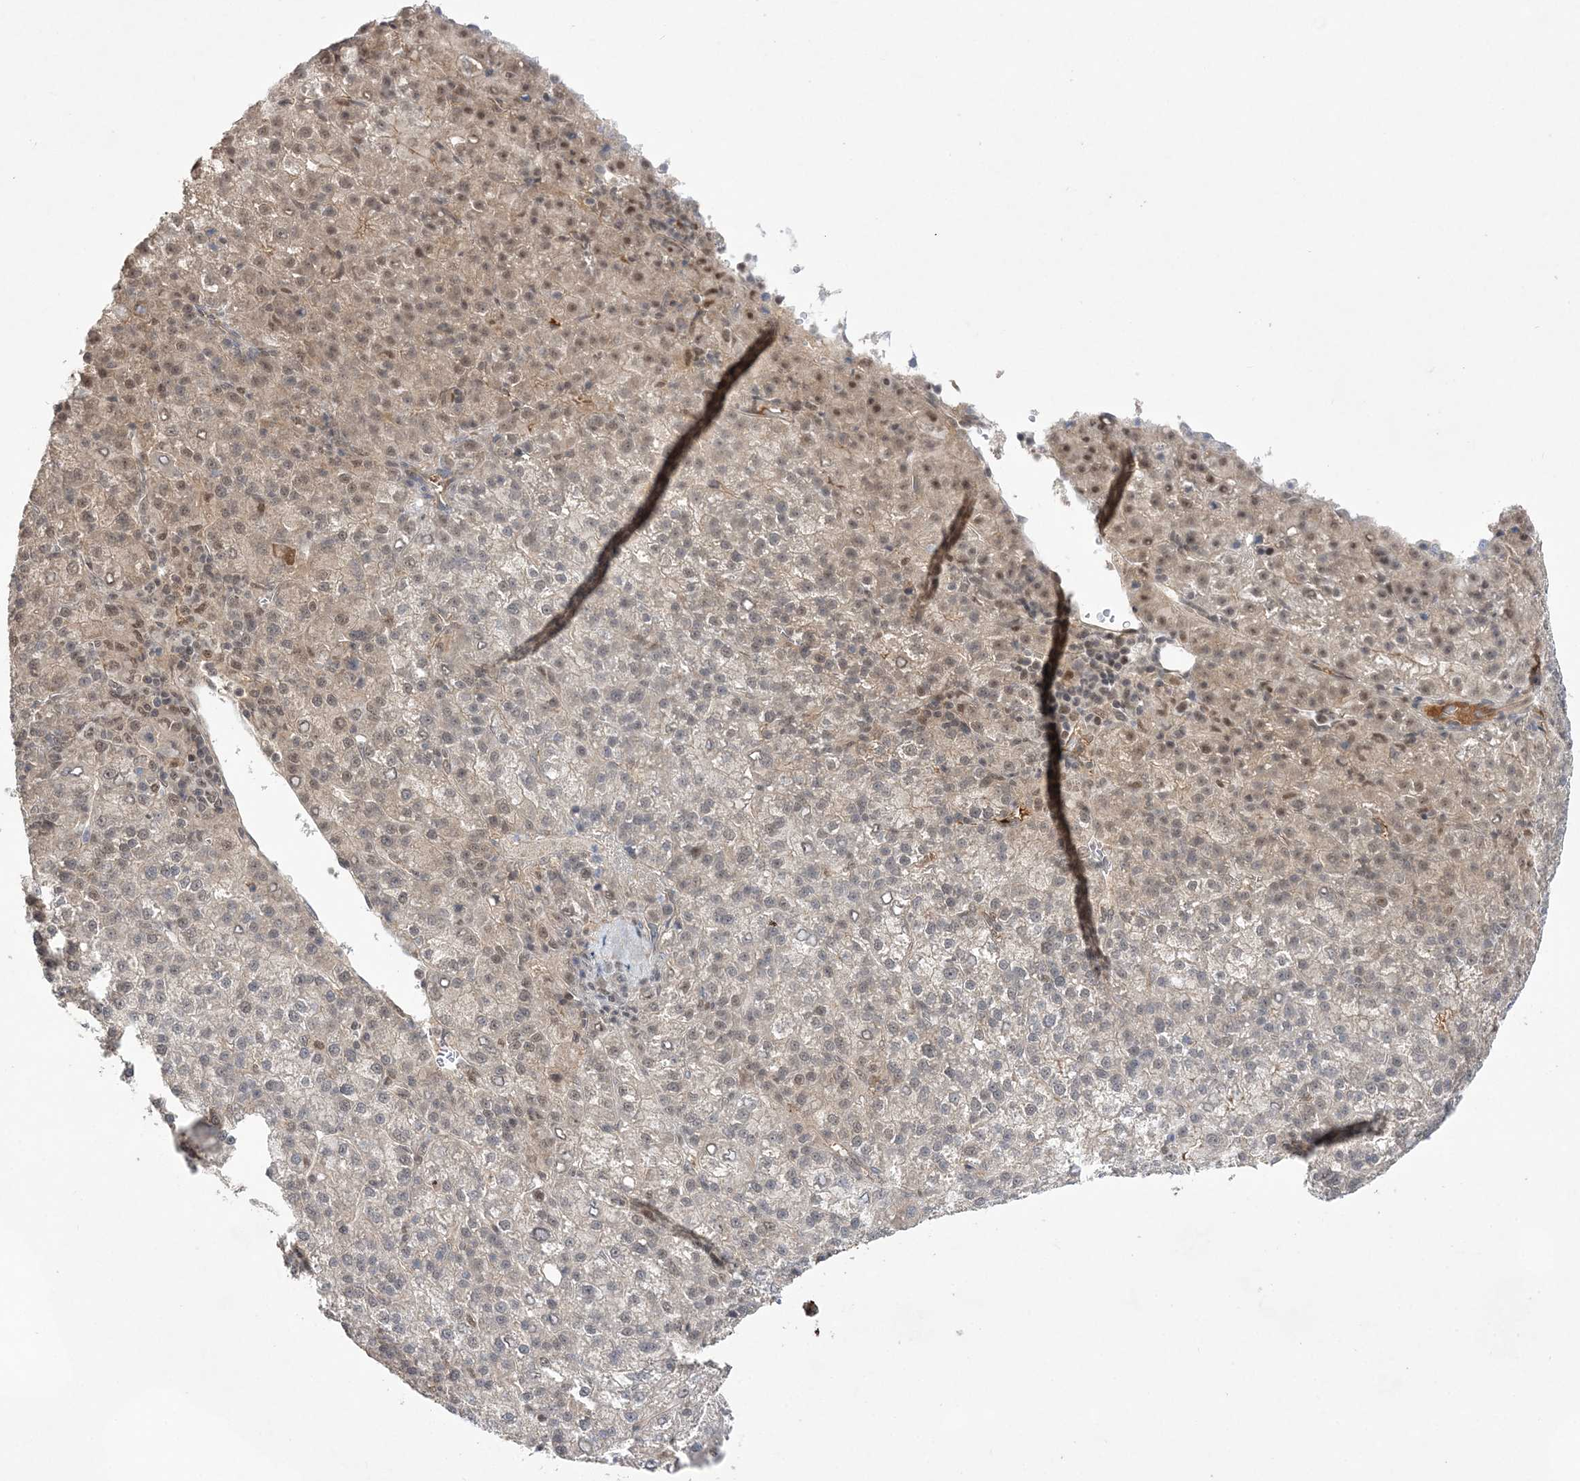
{"staining": {"intensity": "weak", "quantity": "25%-75%", "location": "nuclear"}, "tissue": "liver cancer", "cell_type": "Tumor cells", "image_type": "cancer", "snomed": [{"axis": "morphology", "description": "Carcinoma, Hepatocellular, NOS"}, {"axis": "topography", "description": "Liver"}], "caption": "IHC image of human liver cancer (hepatocellular carcinoma) stained for a protein (brown), which shows low levels of weak nuclear staining in approximately 25%-75% of tumor cells.", "gene": "TMEM132B", "patient": {"sex": "female", "age": 58}}